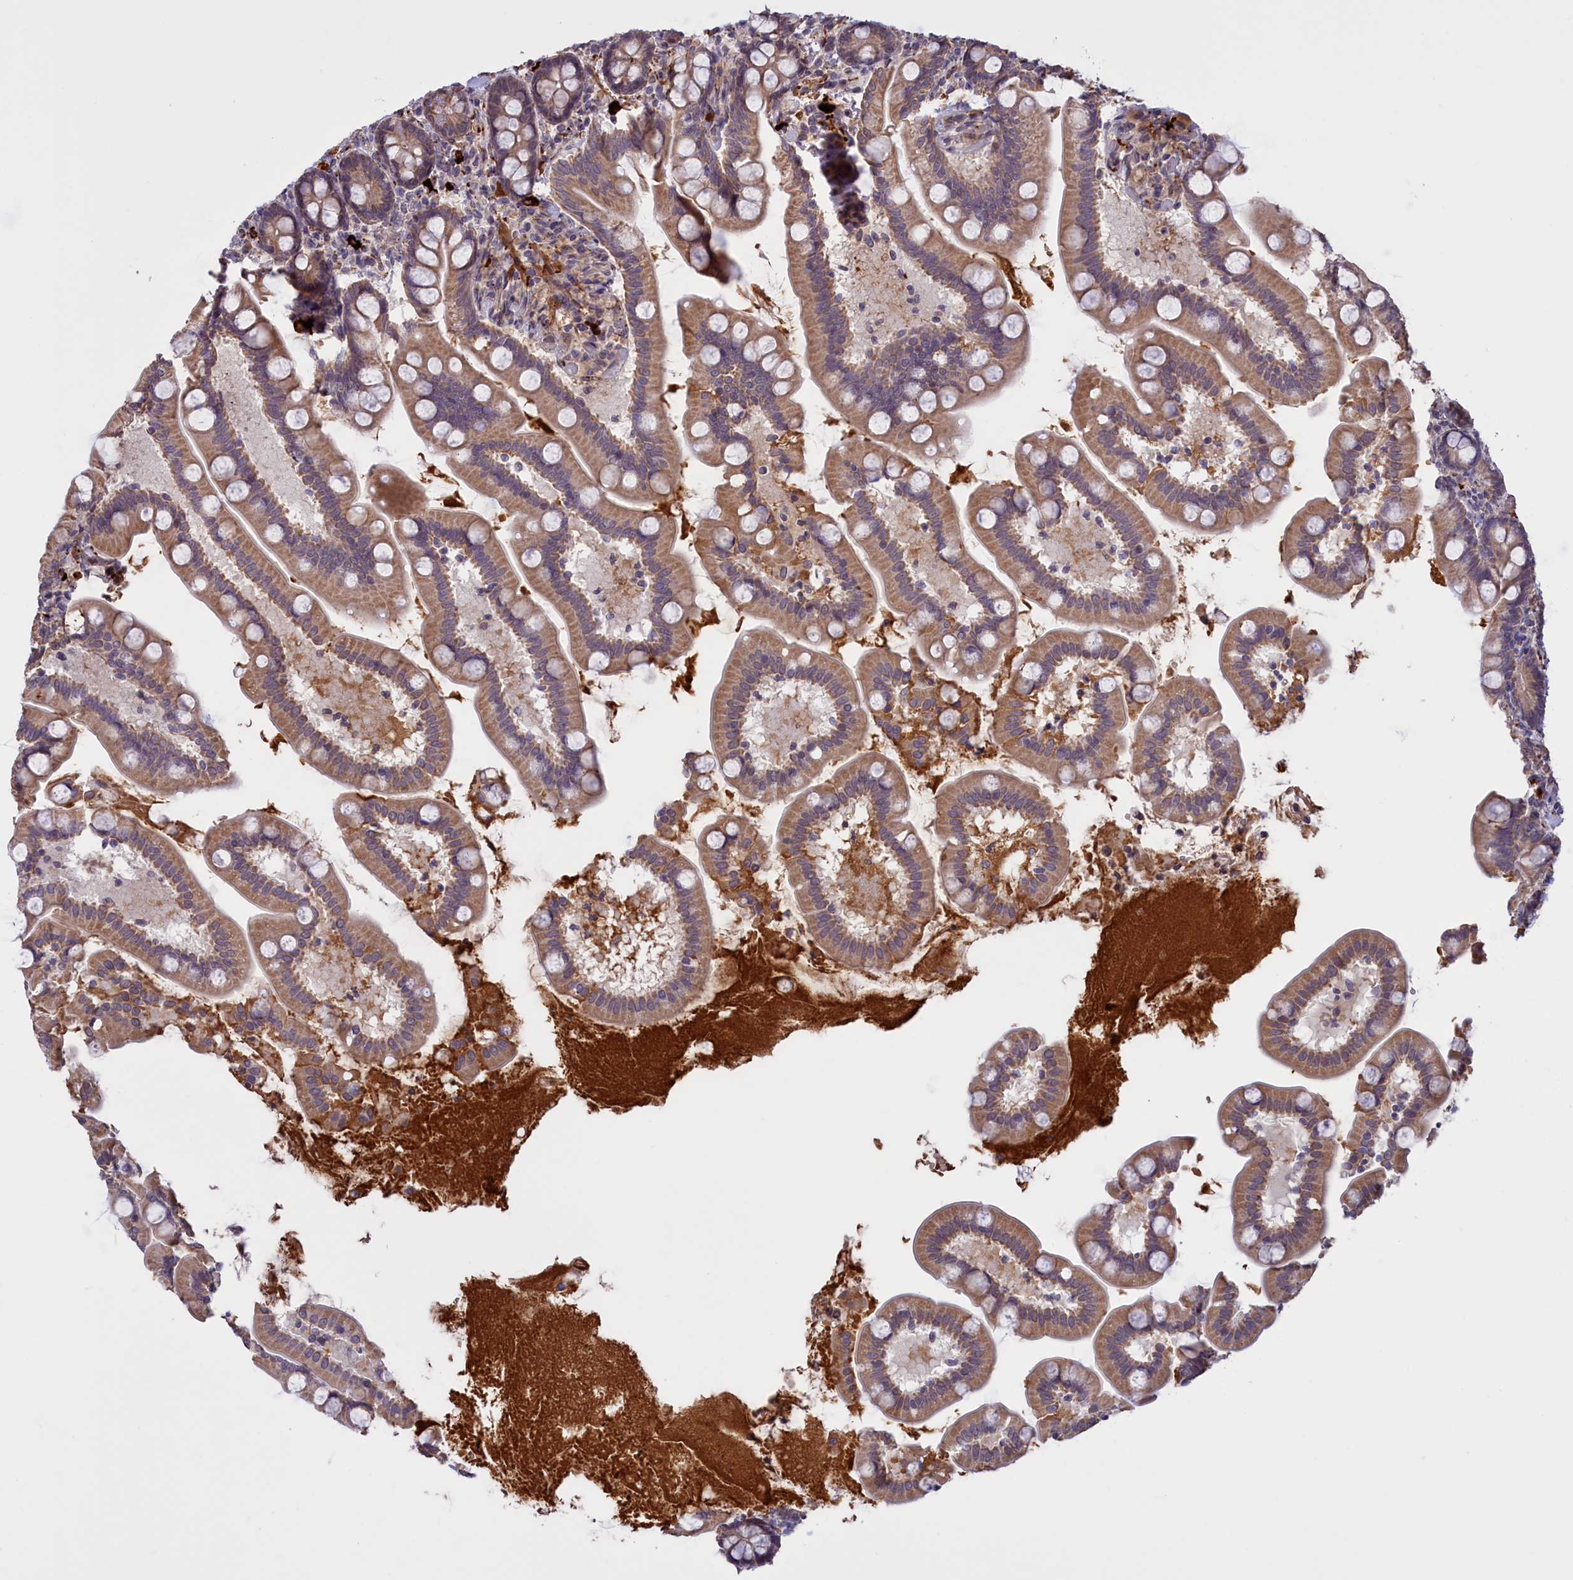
{"staining": {"intensity": "moderate", "quantity": ">75%", "location": "cytoplasmic/membranous"}, "tissue": "small intestine", "cell_type": "Glandular cells", "image_type": "normal", "snomed": [{"axis": "morphology", "description": "Normal tissue, NOS"}, {"axis": "topography", "description": "Small intestine"}], "caption": "Moderate cytoplasmic/membranous protein positivity is seen in approximately >75% of glandular cells in small intestine. (DAB (3,3'-diaminobenzidine) IHC, brown staining for protein, blue staining for nuclei).", "gene": "RRAD", "patient": {"sex": "female", "age": 64}}